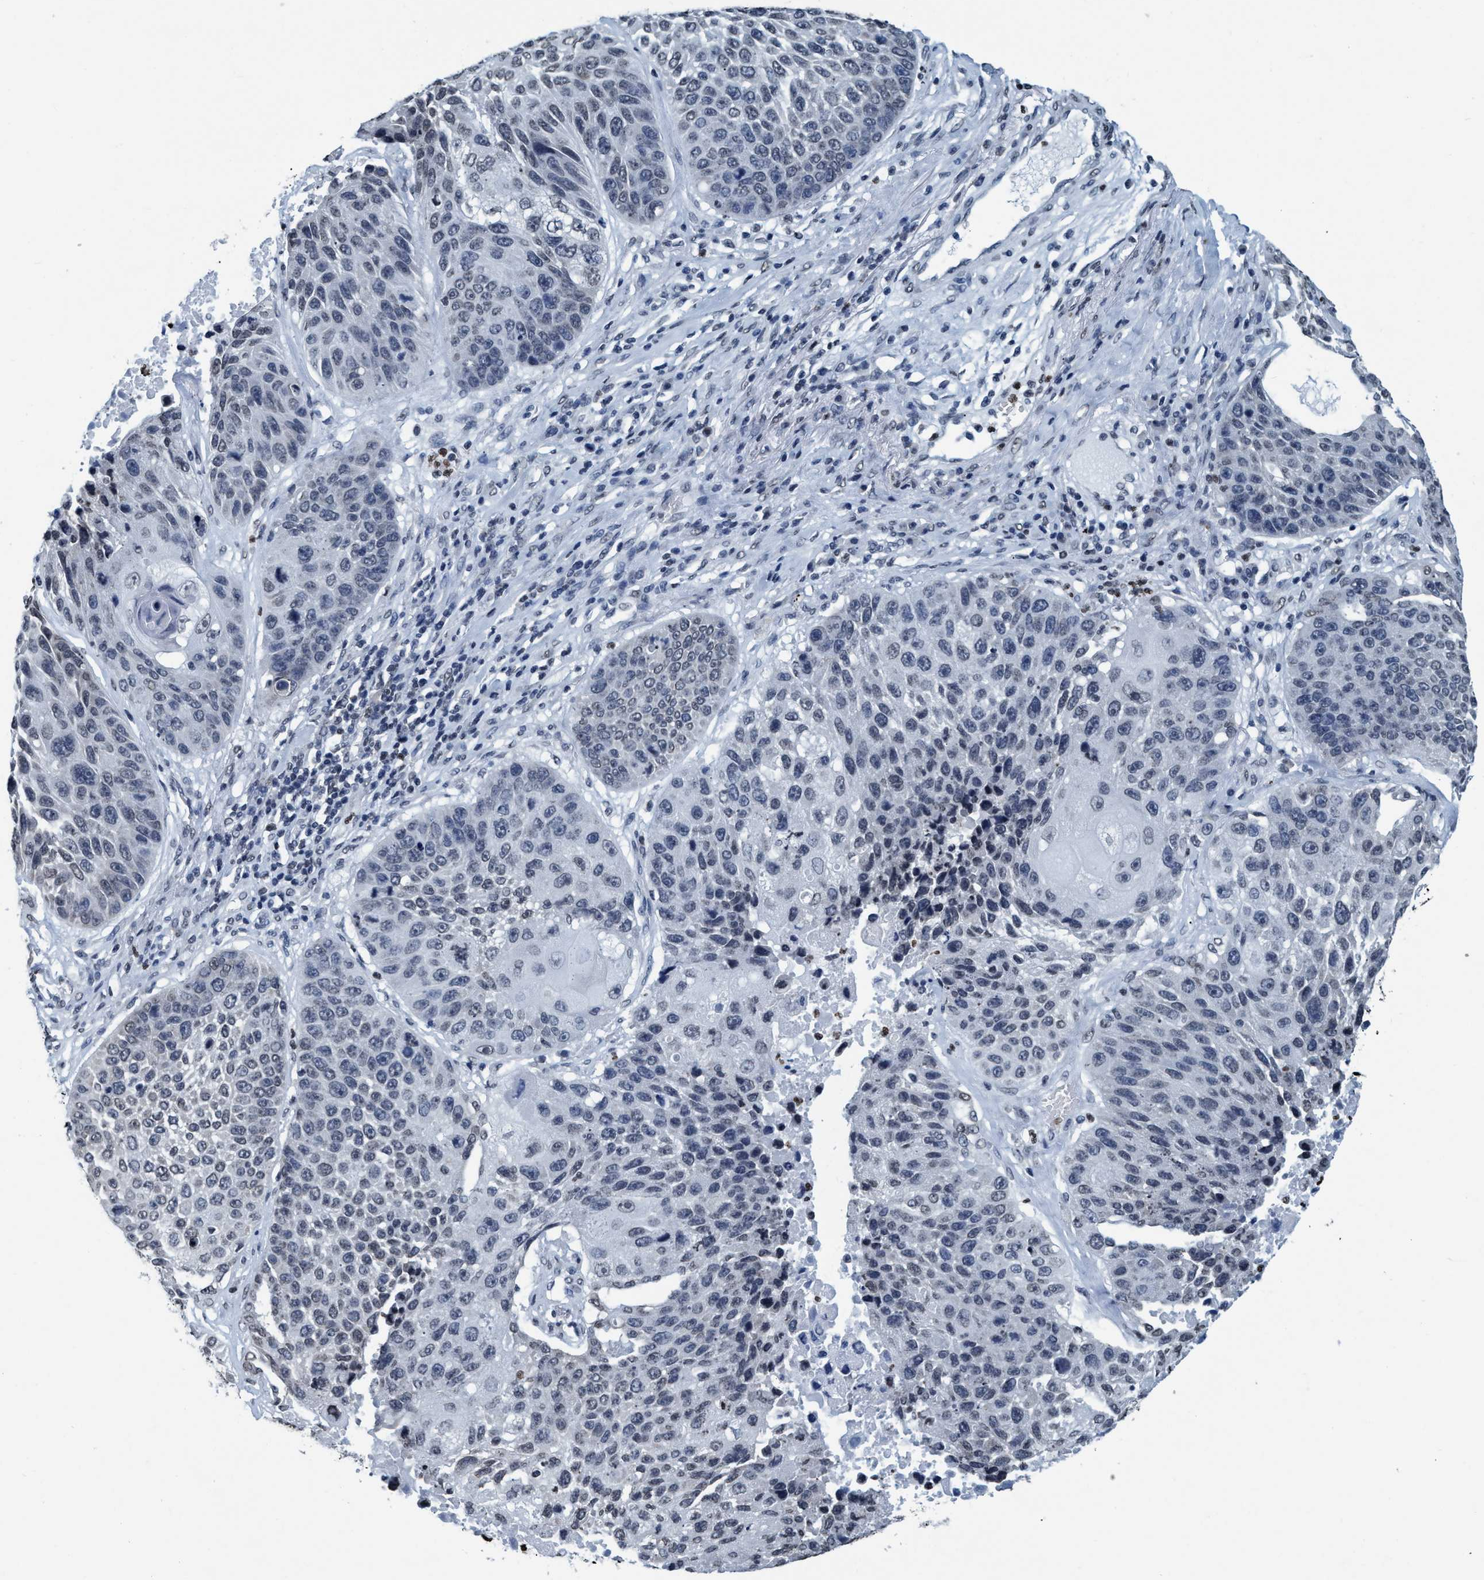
{"staining": {"intensity": "negative", "quantity": "none", "location": "none"}, "tissue": "lung cancer", "cell_type": "Tumor cells", "image_type": "cancer", "snomed": [{"axis": "morphology", "description": "Squamous cell carcinoma, NOS"}, {"axis": "topography", "description": "Lung"}], "caption": "Immunohistochemistry photomicrograph of lung cancer stained for a protein (brown), which shows no staining in tumor cells.", "gene": "CCNE2", "patient": {"sex": "male", "age": 61}}